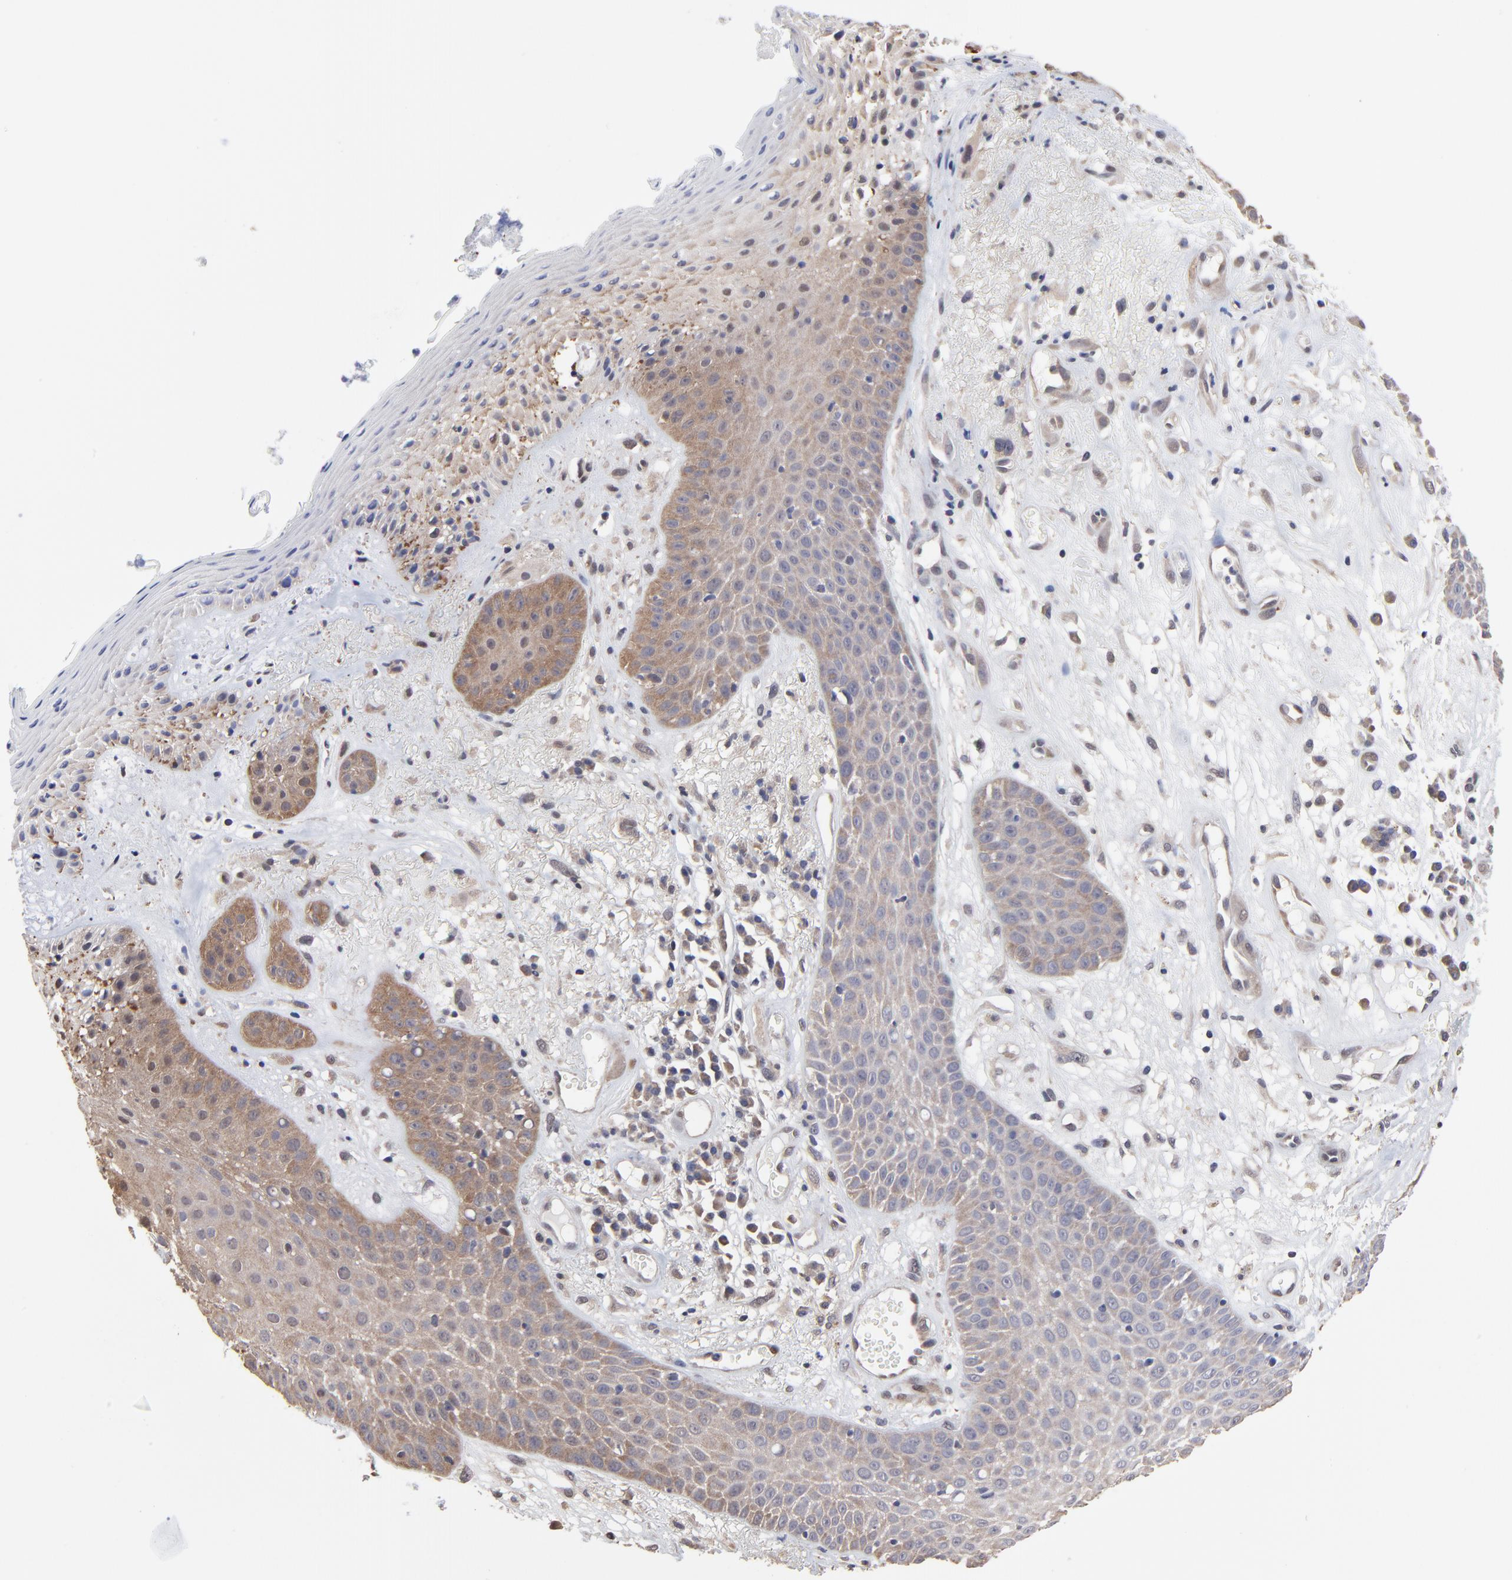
{"staining": {"intensity": "weak", "quantity": ">75%", "location": "cytoplasmic/membranous"}, "tissue": "skin cancer", "cell_type": "Tumor cells", "image_type": "cancer", "snomed": [{"axis": "morphology", "description": "Squamous cell carcinoma, NOS"}, {"axis": "topography", "description": "Skin"}], "caption": "Skin cancer (squamous cell carcinoma) tissue demonstrates weak cytoplasmic/membranous expression in approximately >75% of tumor cells, visualized by immunohistochemistry.", "gene": "CCT2", "patient": {"sex": "male", "age": 65}}